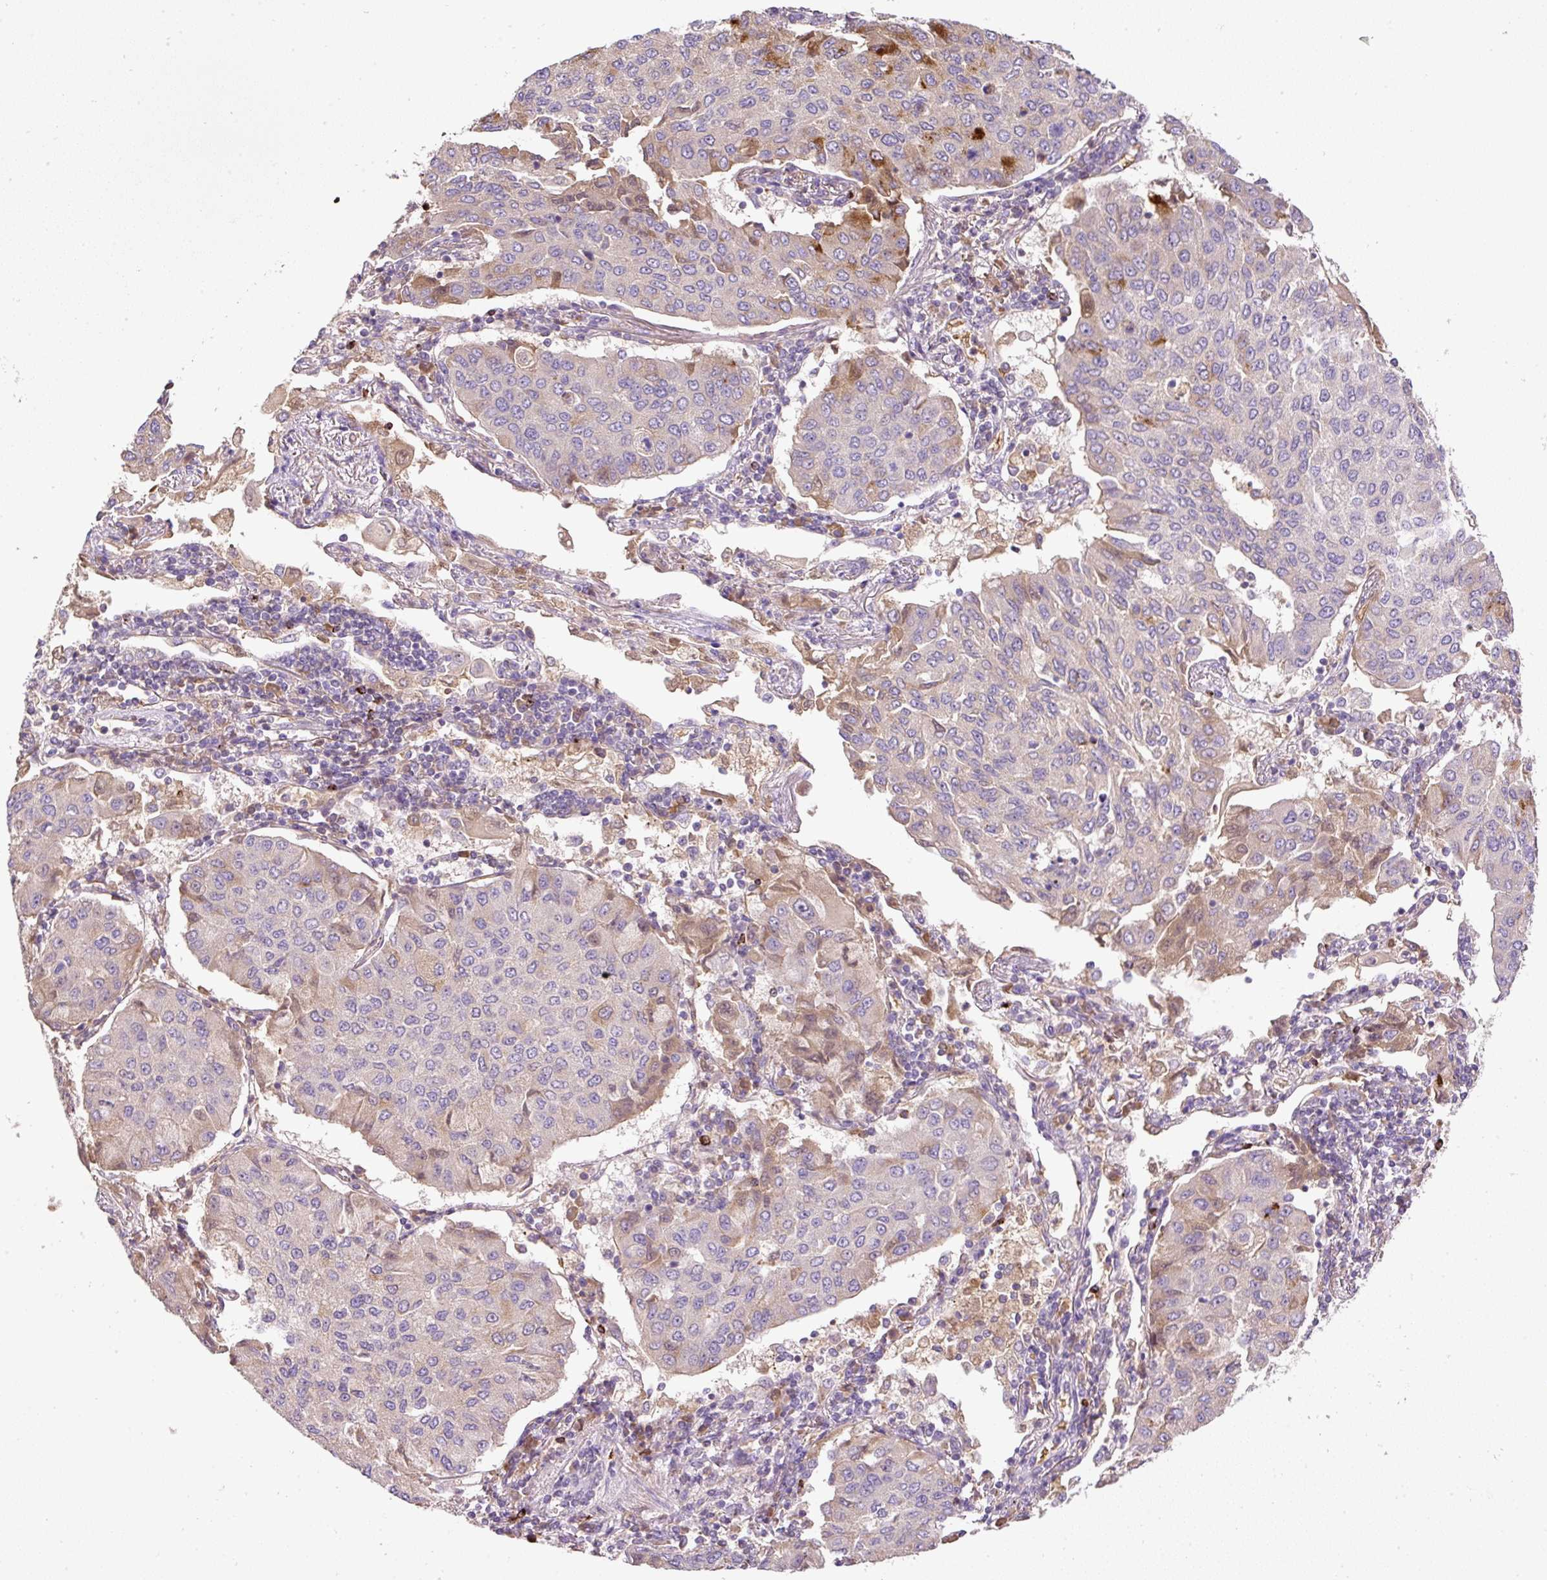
{"staining": {"intensity": "weak", "quantity": "<25%", "location": "cytoplasmic/membranous"}, "tissue": "lung cancer", "cell_type": "Tumor cells", "image_type": "cancer", "snomed": [{"axis": "morphology", "description": "Squamous cell carcinoma, NOS"}, {"axis": "topography", "description": "Lung"}], "caption": "Immunohistochemistry micrograph of human lung cancer (squamous cell carcinoma) stained for a protein (brown), which shows no positivity in tumor cells.", "gene": "CXCL13", "patient": {"sex": "male", "age": 74}}